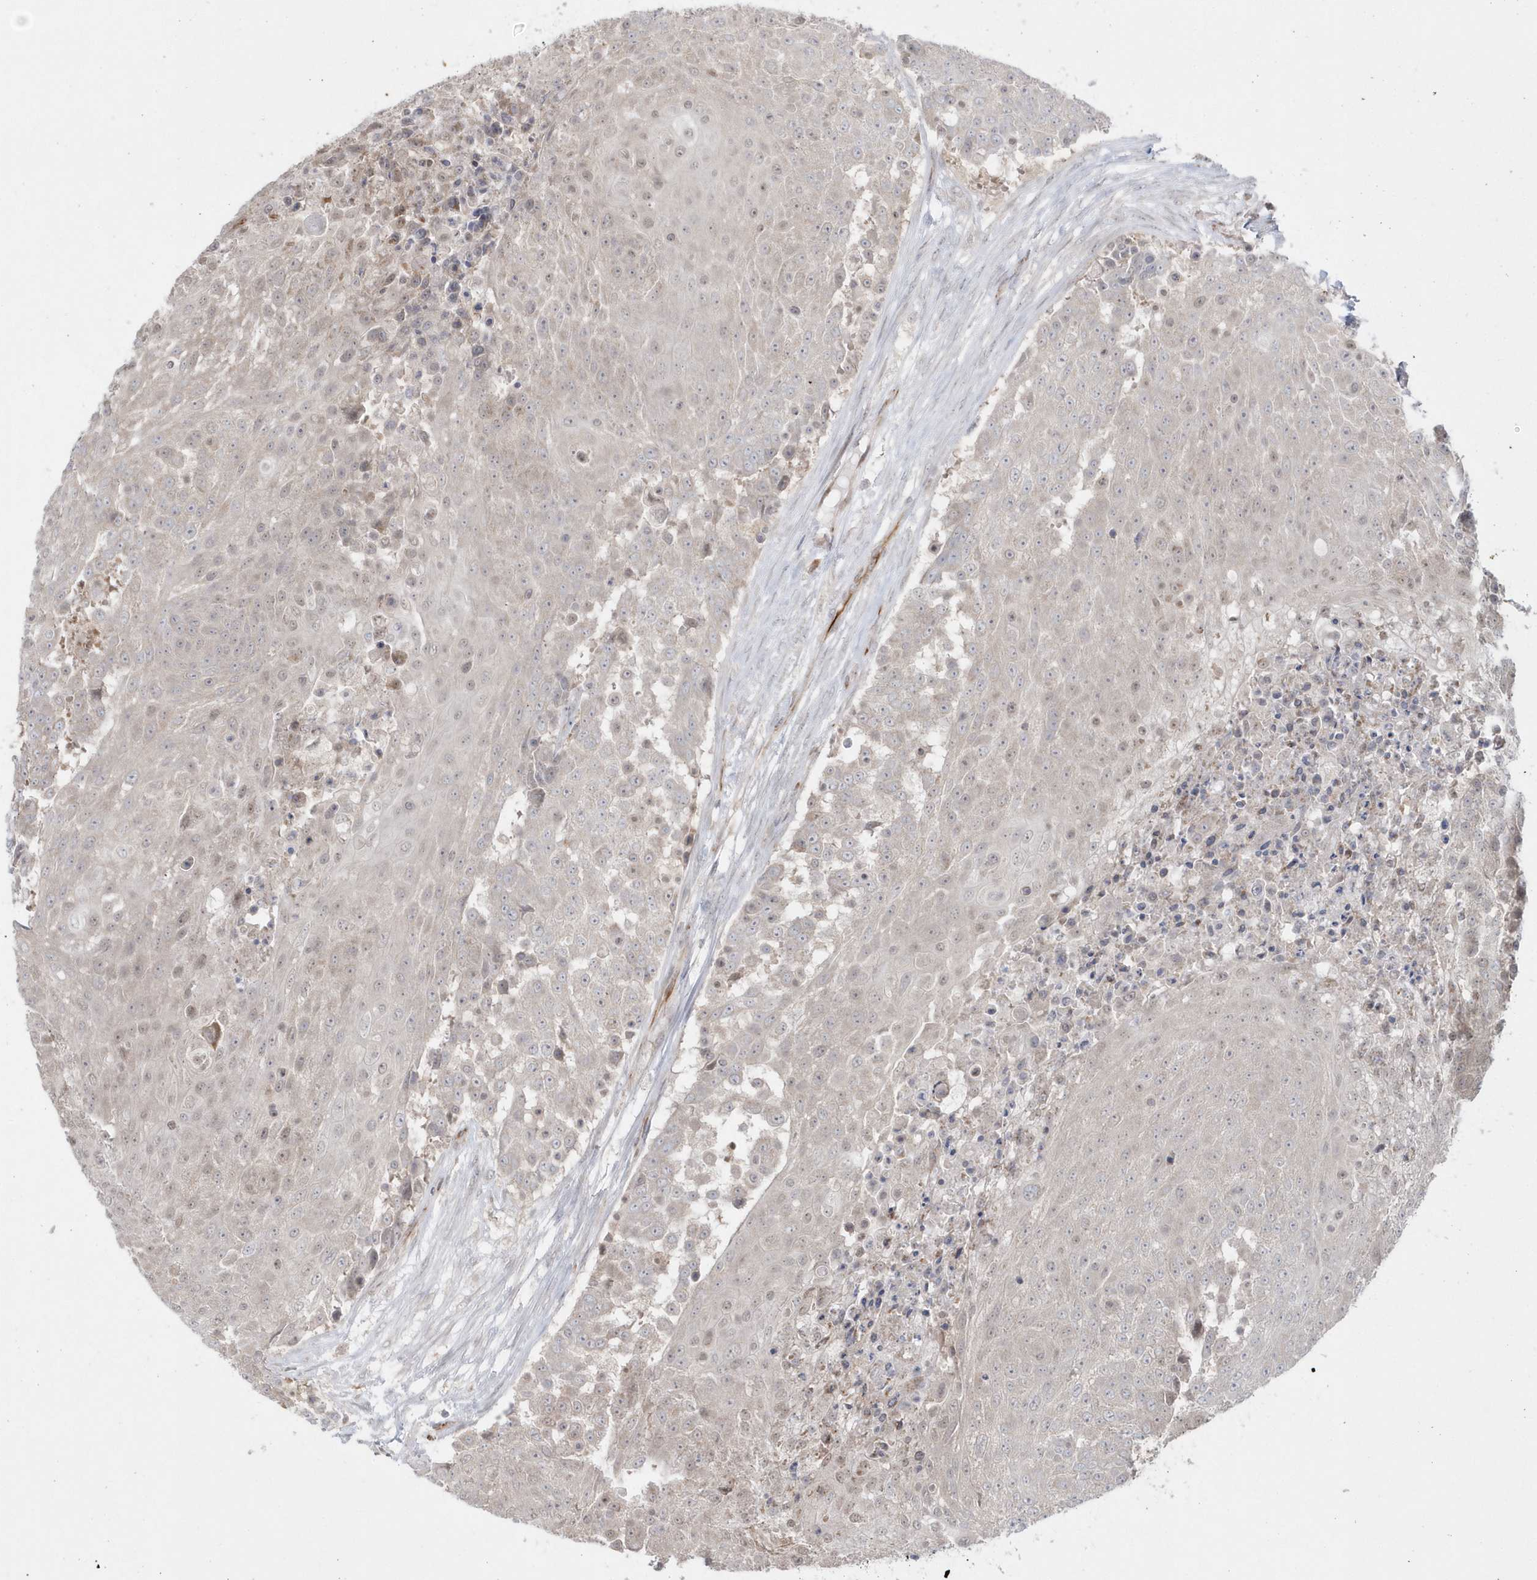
{"staining": {"intensity": "weak", "quantity": "<25%", "location": "nuclear"}, "tissue": "urothelial cancer", "cell_type": "Tumor cells", "image_type": "cancer", "snomed": [{"axis": "morphology", "description": "Urothelial carcinoma, High grade"}, {"axis": "topography", "description": "Urinary bladder"}], "caption": "Urothelial cancer was stained to show a protein in brown. There is no significant staining in tumor cells.", "gene": "DHX57", "patient": {"sex": "female", "age": 63}}